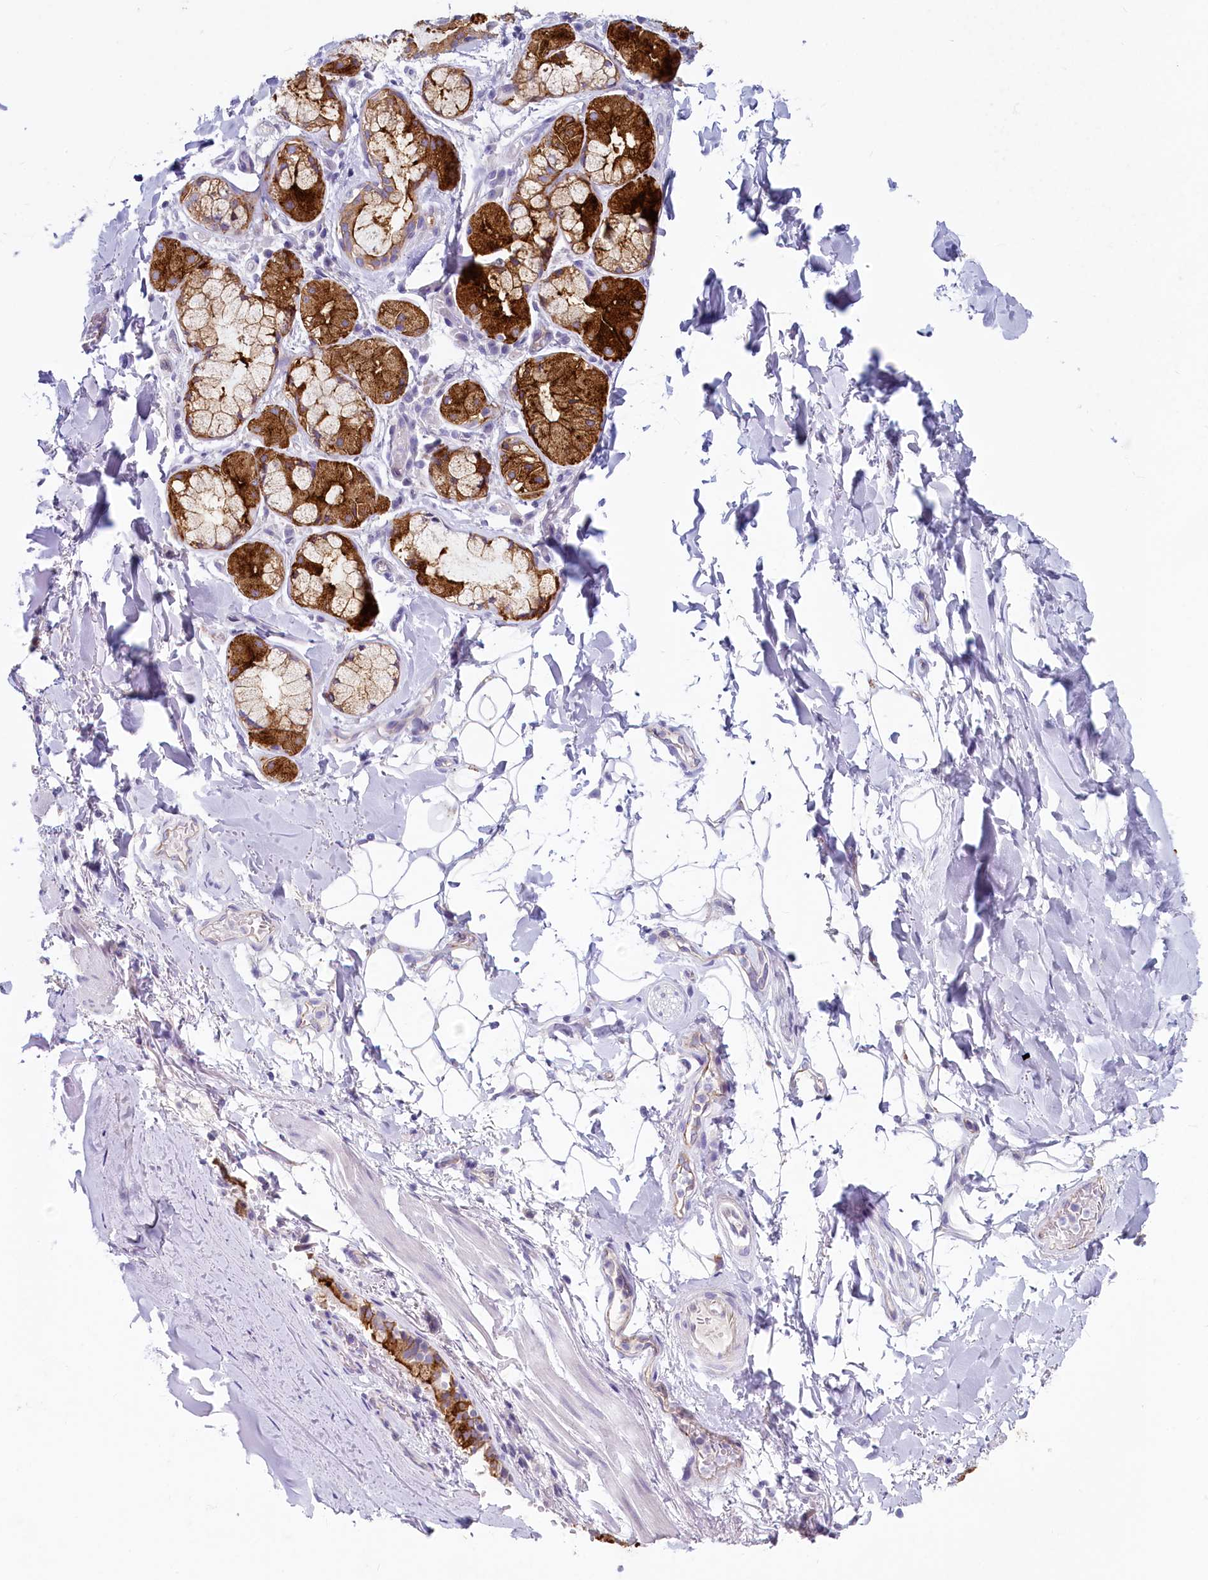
{"staining": {"intensity": "negative", "quantity": "none", "location": "none"}, "tissue": "adipose tissue", "cell_type": "Adipocytes", "image_type": "normal", "snomed": [{"axis": "morphology", "description": "Normal tissue, NOS"}, {"axis": "topography", "description": "Lymph node"}, {"axis": "topography", "description": "Cartilage tissue"}, {"axis": "topography", "description": "Bronchus"}], "caption": "Immunohistochemistry photomicrograph of unremarkable human adipose tissue stained for a protein (brown), which exhibits no positivity in adipocytes. (Brightfield microscopy of DAB immunohistochemistry (IHC) at high magnification).", "gene": "INSC", "patient": {"sex": "male", "age": 63}}